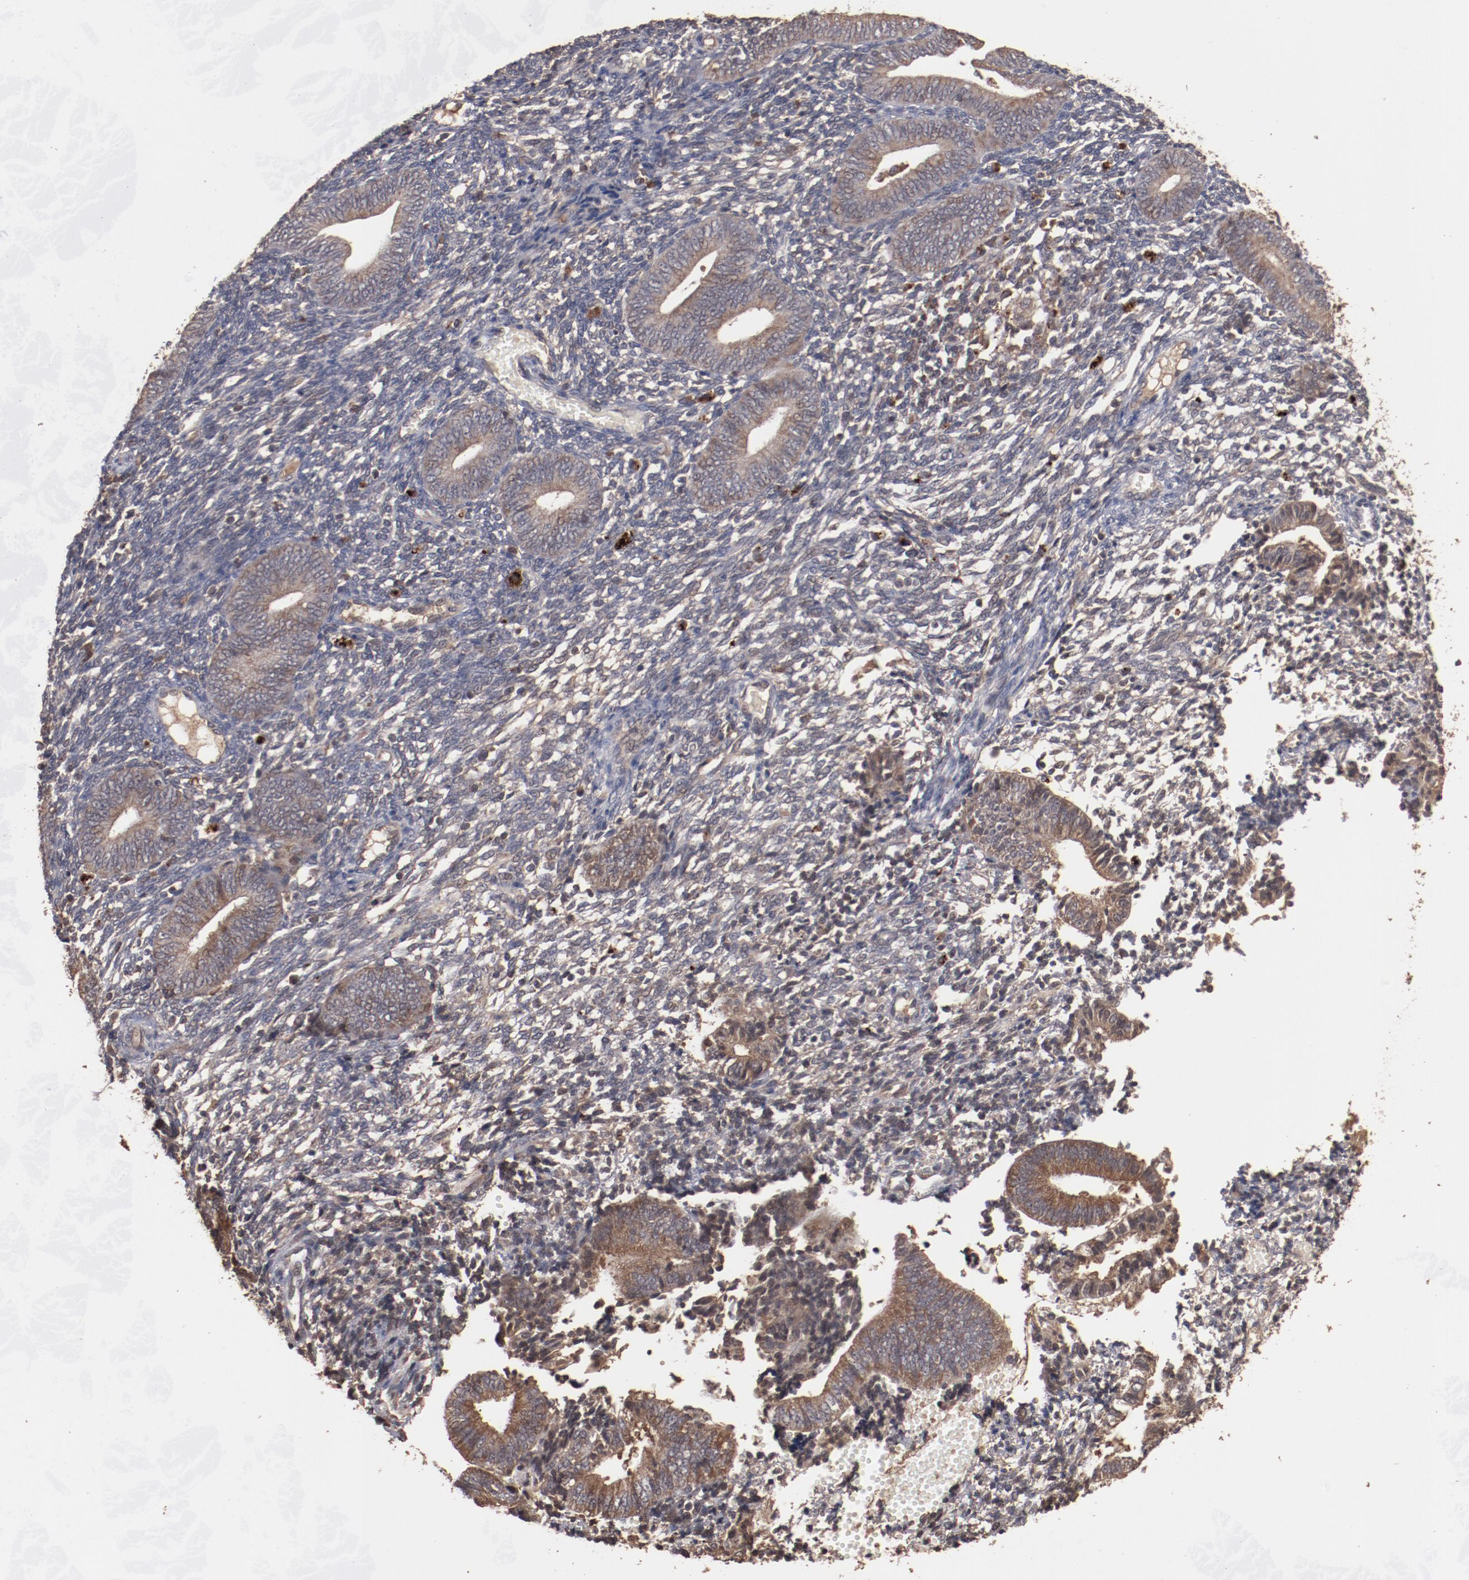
{"staining": {"intensity": "weak", "quantity": "25%-75%", "location": "cytoplasmic/membranous"}, "tissue": "endometrium", "cell_type": "Cells in endometrial stroma", "image_type": "normal", "snomed": [{"axis": "morphology", "description": "Normal tissue, NOS"}, {"axis": "topography", "description": "Uterus"}, {"axis": "topography", "description": "Endometrium"}], "caption": "IHC of normal endometrium displays low levels of weak cytoplasmic/membranous staining in approximately 25%-75% of cells in endometrial stroma.", "gene": "TENM1", "patient": {"sex": "female", "age": 33}}